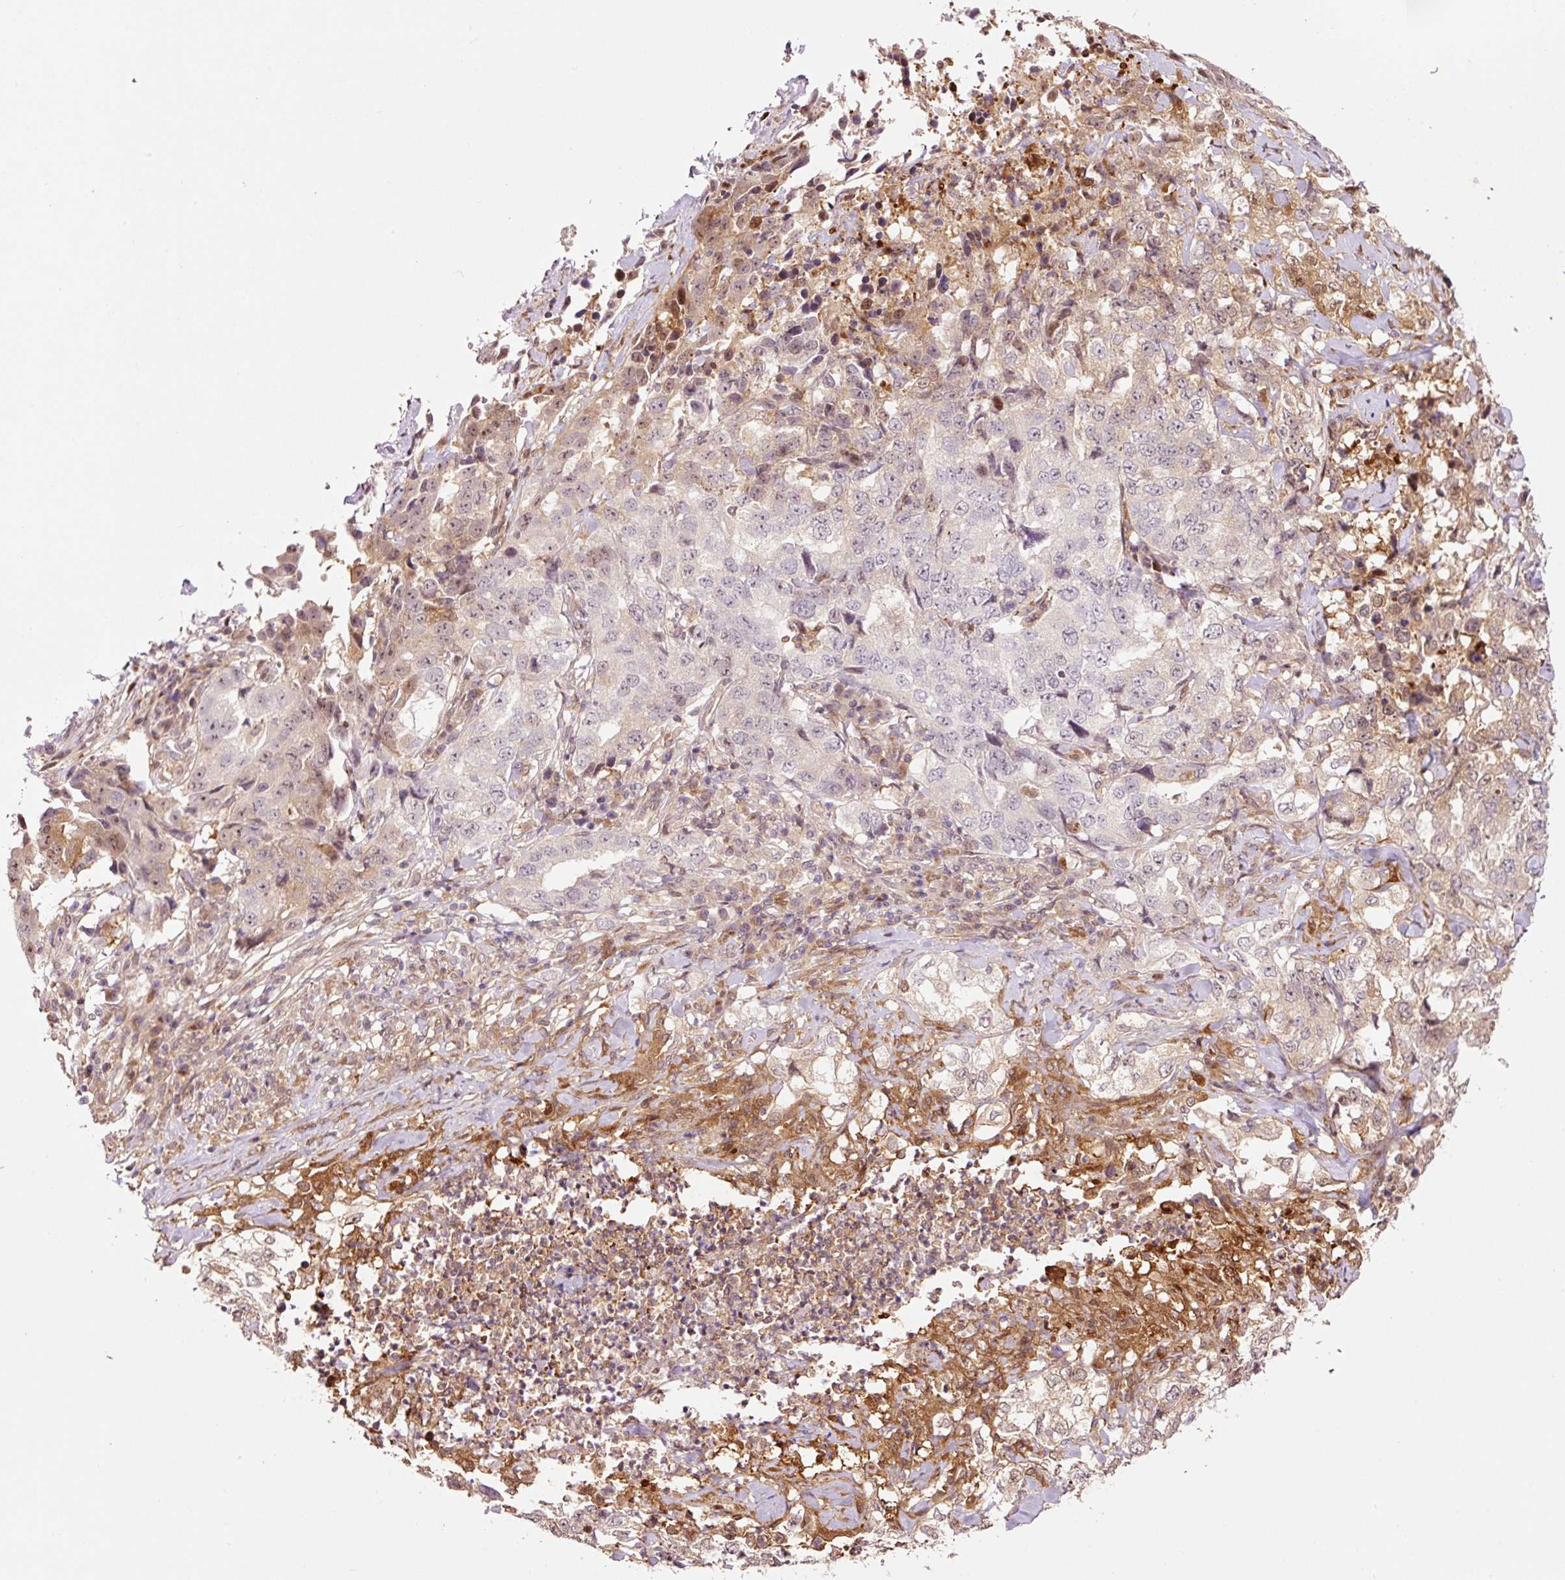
{"staining": {"intensity": "weak", "quantity": "<25%", "location": "cytoplasmic/membranous,nuclear"}, "tissue": "lung cancer", "cell_type": "Tumor cells", "image_type": "cancer", "snomed": [{"axis": "morphology", "description": "Adenocarcinoma, NOS"}, {"axis": "topography", "description": "Lung"}], "caption": "Protein analysis of lung cancer shows no significant staining in tumor cells.", "gene": "FBXL14", "patient": {"sex": "female", "age": 51}}